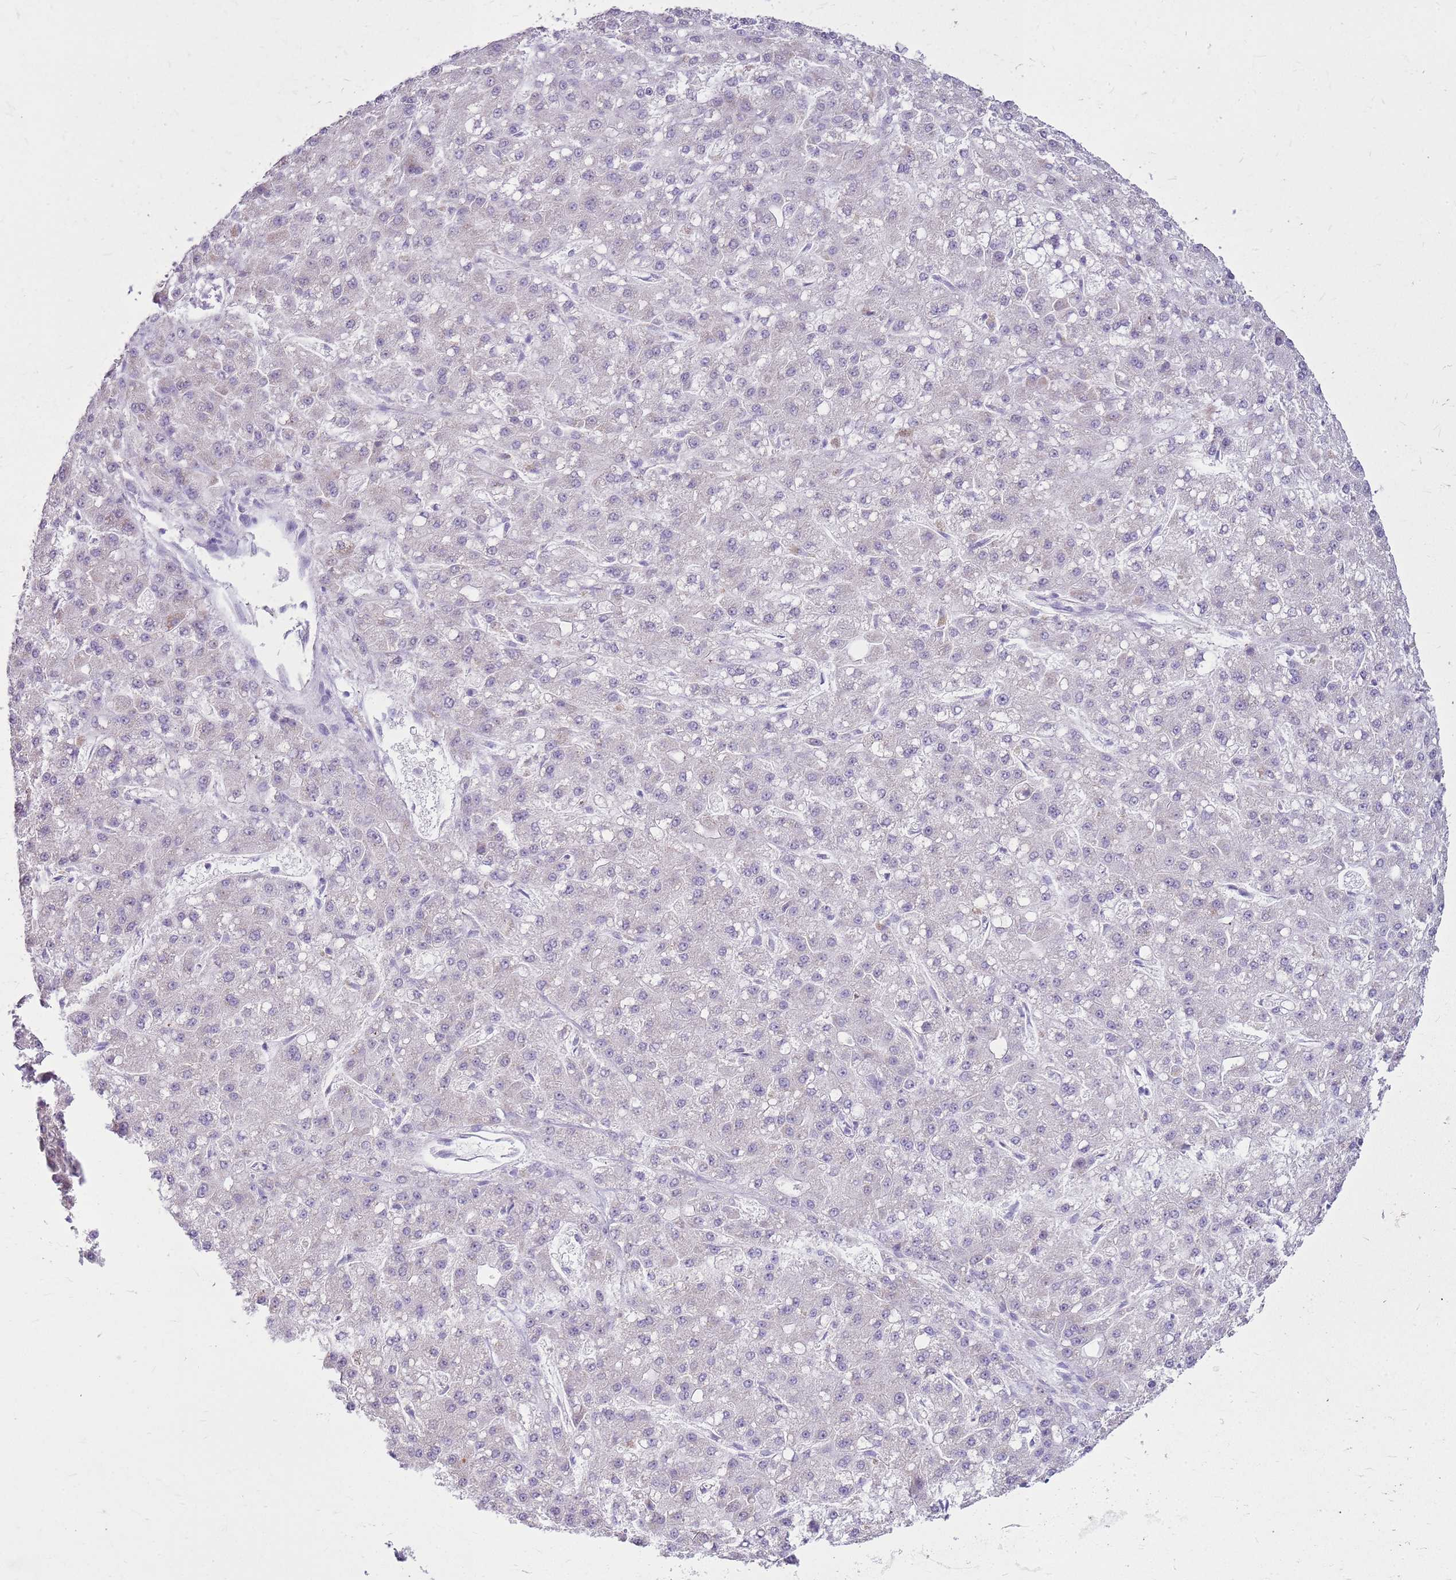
{"staining": {"intensity": "negative", "quantity": "none", "location": "none"}, "tissue": "liver cancer", "cell_type": "Tumor cells", "image_type": "cancer", "snomed": [{"axis": "morphology", "description": "Carcinoma, Hepatocellular, NOS"}, {"axis": "topography", "description": "Liver"}], "caption": "Immunohistochemical staining of liver cancer reveals no significant staining in tumor cells.", "gene": "FABP2", "patient": {"sex": "male", "age": 67}}